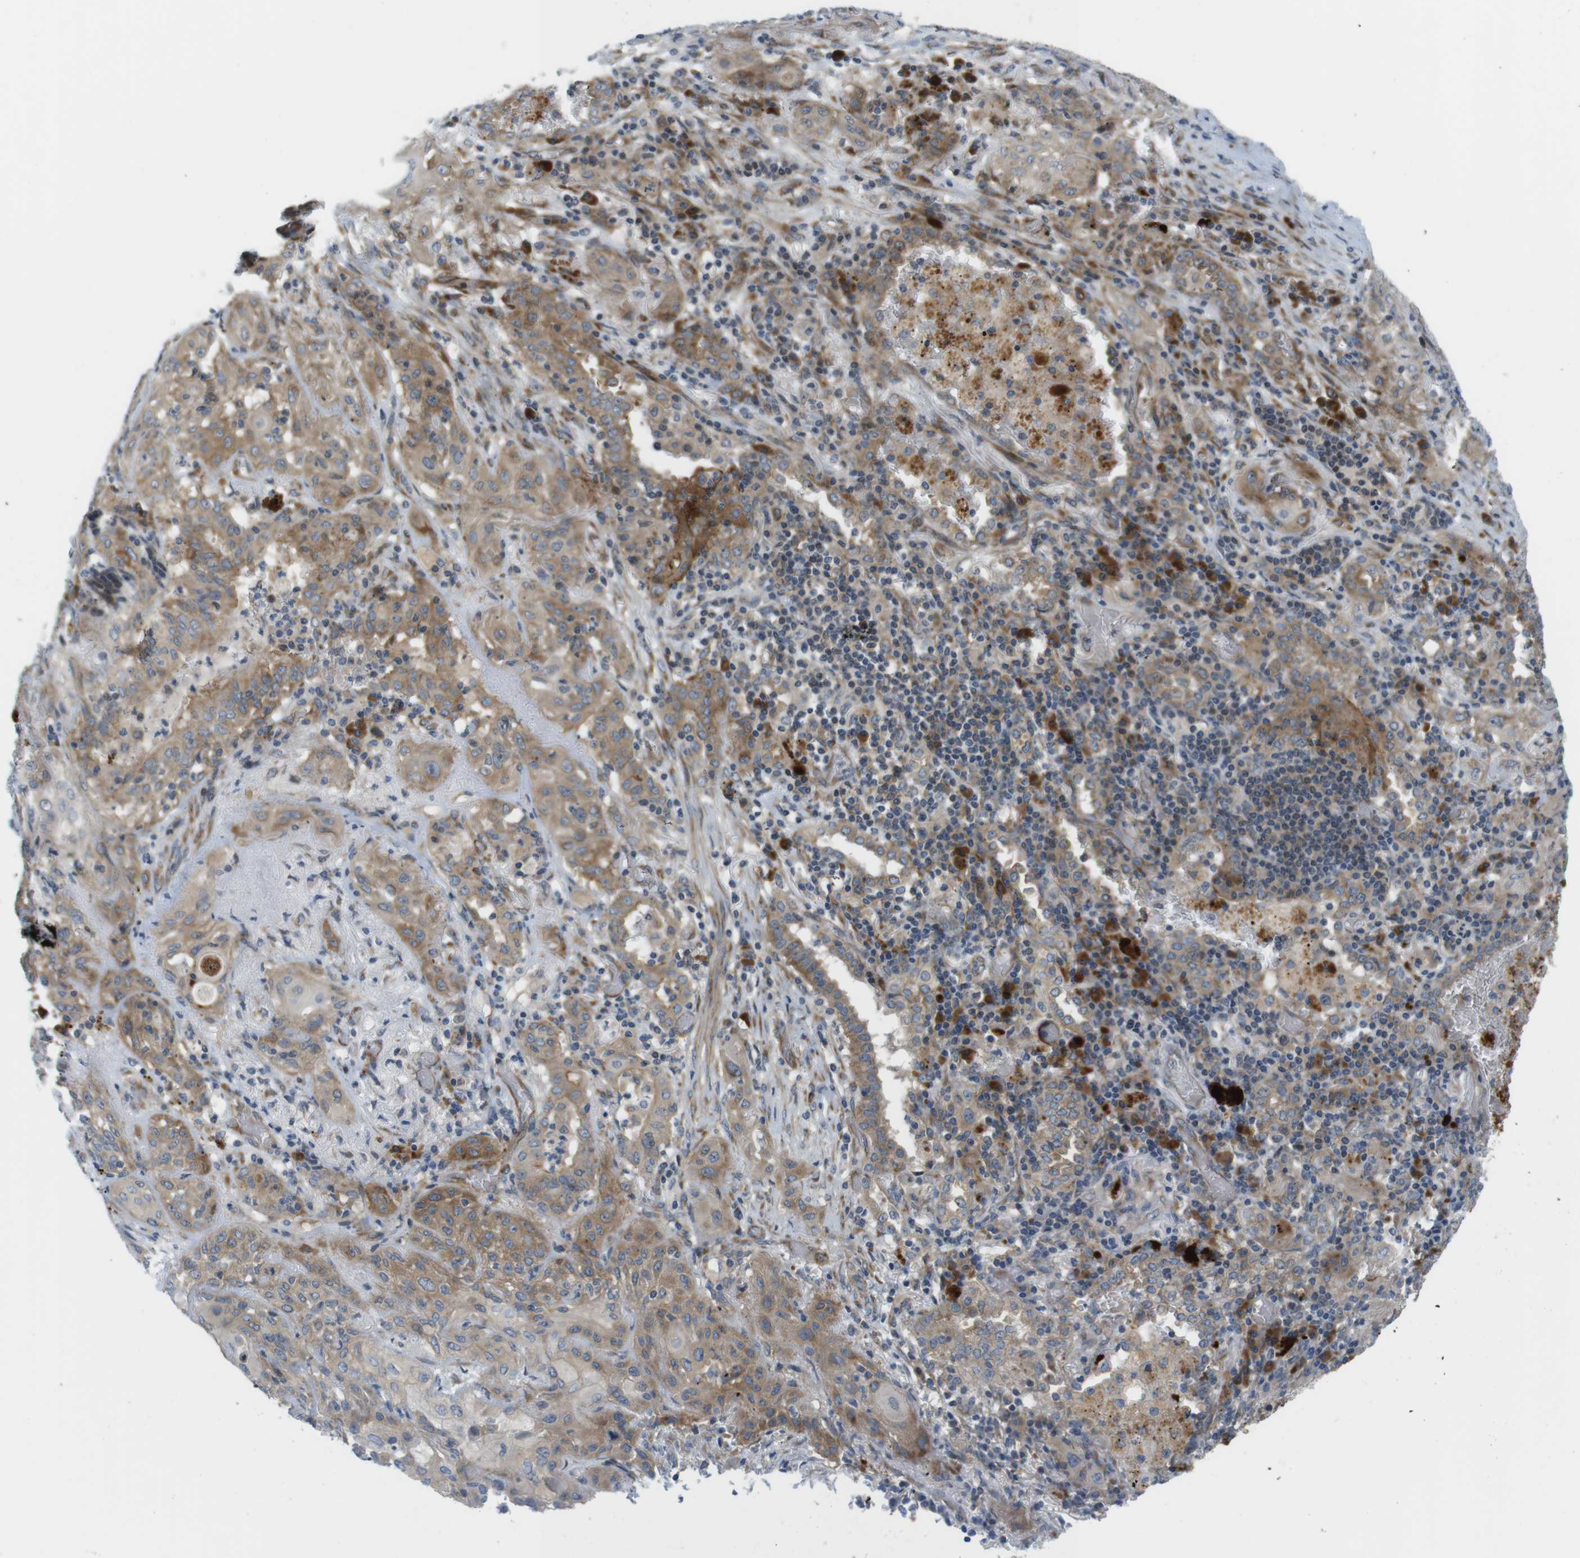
{"staining": {"intensity": "moderate", "quantity": ">75%", "location": "cytoplasmic/membranous"}, "tissue": "lung cancer", "cell_type": "Tumor cells", "image_type": "cancer", "snomed": [{"axis": "morphology", "description": "Squamous cell carcinoma, NOS"}, {"axis": "topography", "description": "Lung"}], "caption": "There is medium levels of moderate cytoplasmic/membranous expression in tumor cells of lung cancer, as demonstrated by immunohistochemical staining (brown color).", "gene": "GJC3", "patient": {"sex": "female", "age": 47}}